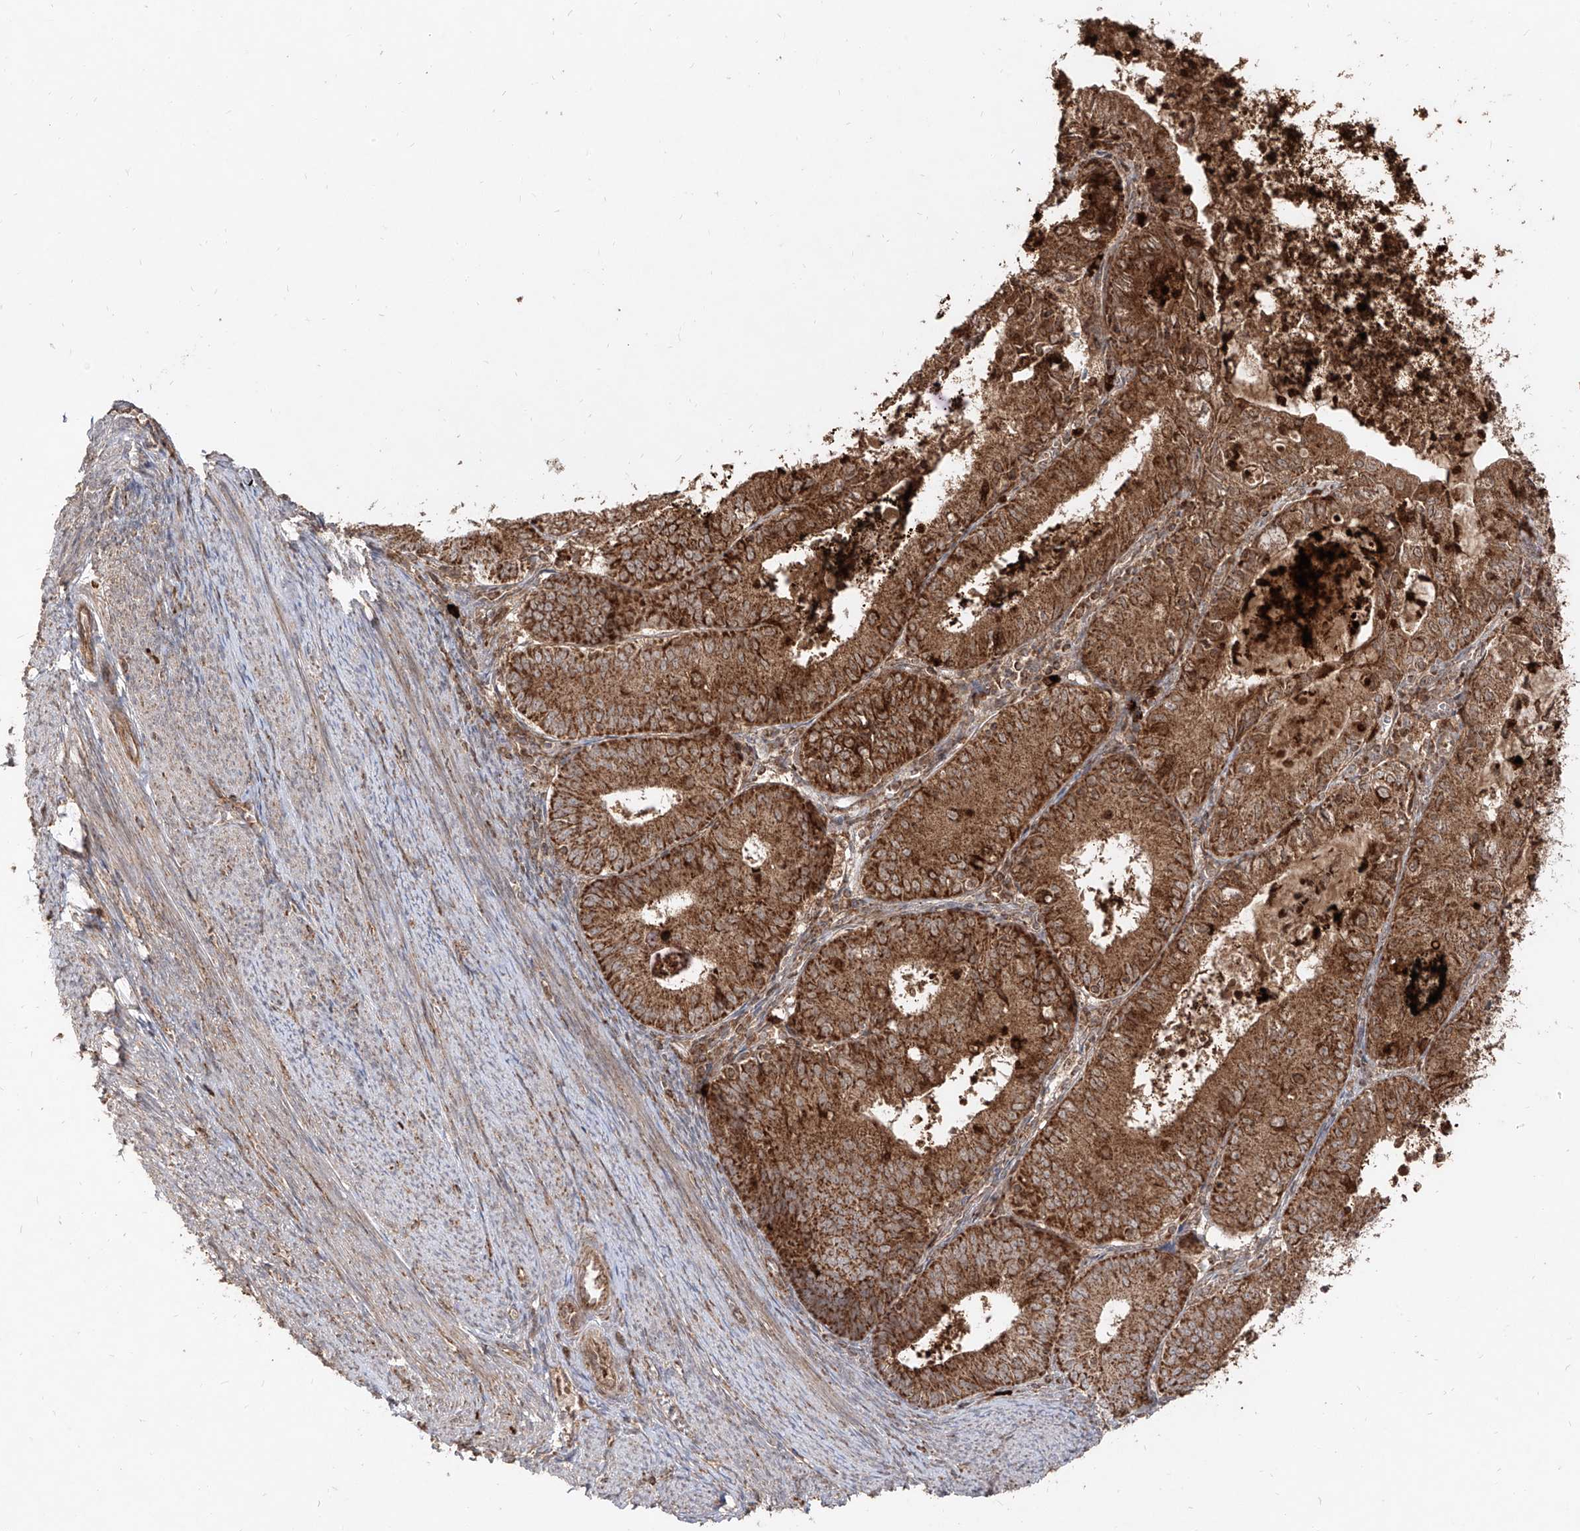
{"staining": {"intensity": "strong", "quantity": ">75%", "location": "cytoplasmic/membranous"}, "tissue": "endometrial cancer", "cell_type": "Tumor cells", "image_type": "cancer", "snomed": [{"axis": "morphology", "description": "Adenocarcinoma, NOS"}, {"axis": "topography", "description": "Endometrium"}], "caption": "Strong cytoplasmic/membranous expression for a protein is appreciated in approximately >75% of tumor cells of endometrial cancer (adenocarcinoma) using immunohistochemistry (IHC).", "gene": "AIM2", "patient": {"sex": "female", "age": 57}}